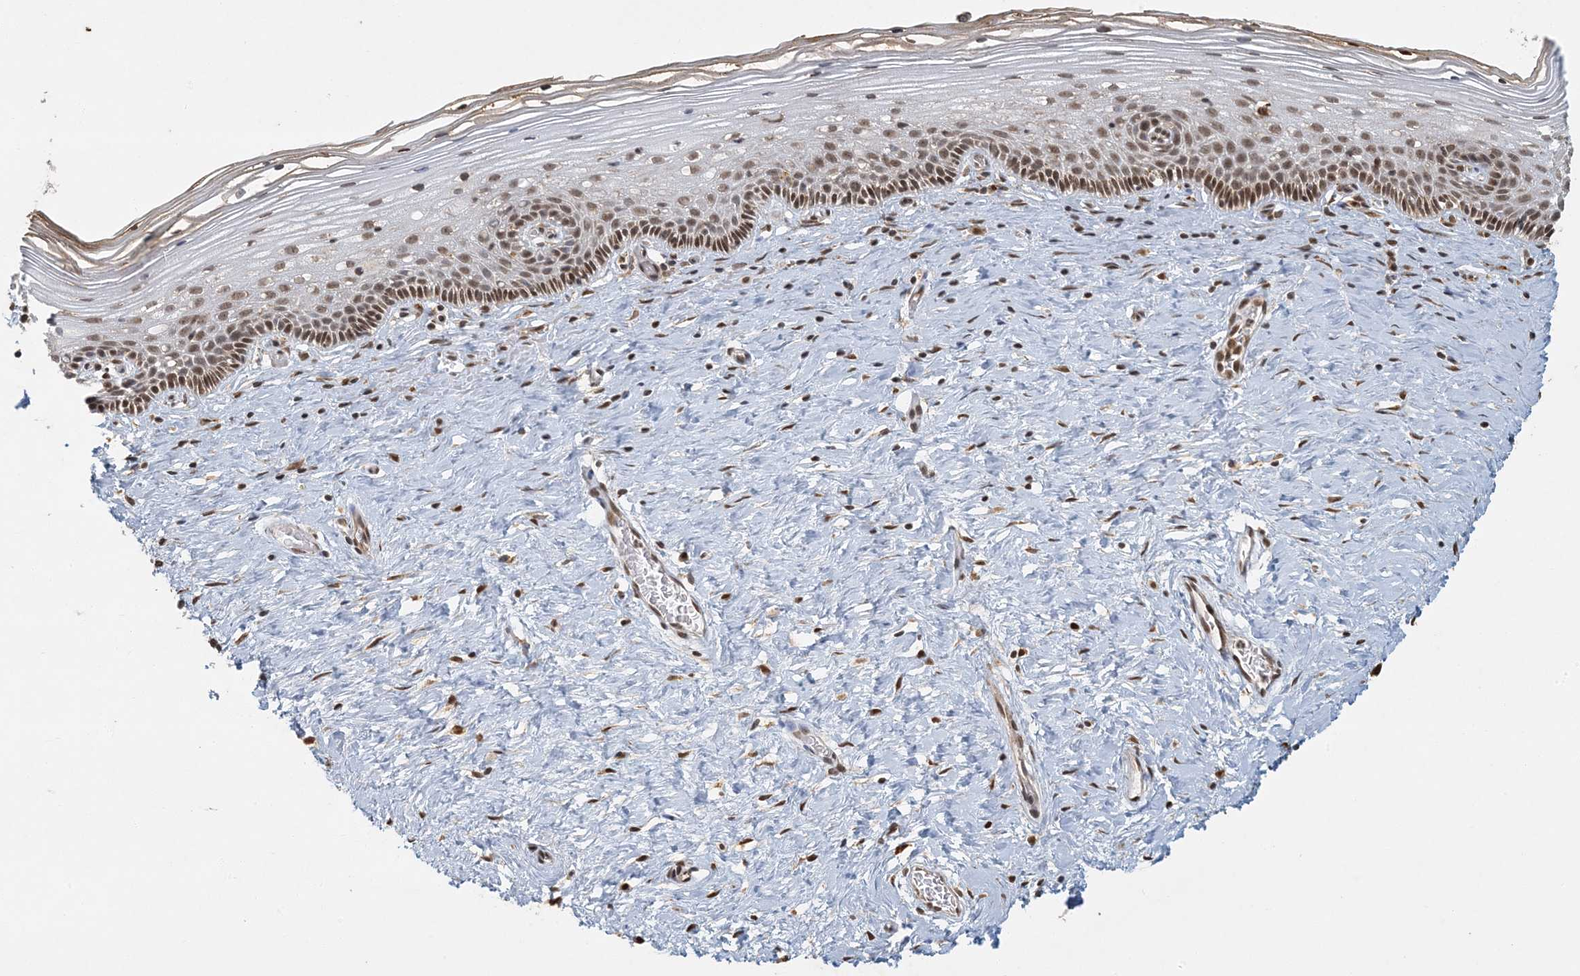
{"staining": {"intensity": "moderate", "quantity": "25%-75%", "location": "nuclear"}, "tissue": "cervix", "cell_type": "Glandular cells", "image_type": "normal", "snomed": [{"axis": "morphology", "description": "Normal tissue, NOS"}, {"axis": "topography", "description": "Cervix"}], "caption": "The immunohistochemical stain labels moderate nuclear expression in glandular cells of benign cervix. Ihc stains the protein of interest in brown and the nuclei are stained blue.", "gene": "AK9", "patient": {"sex": "female", "age": 33}}